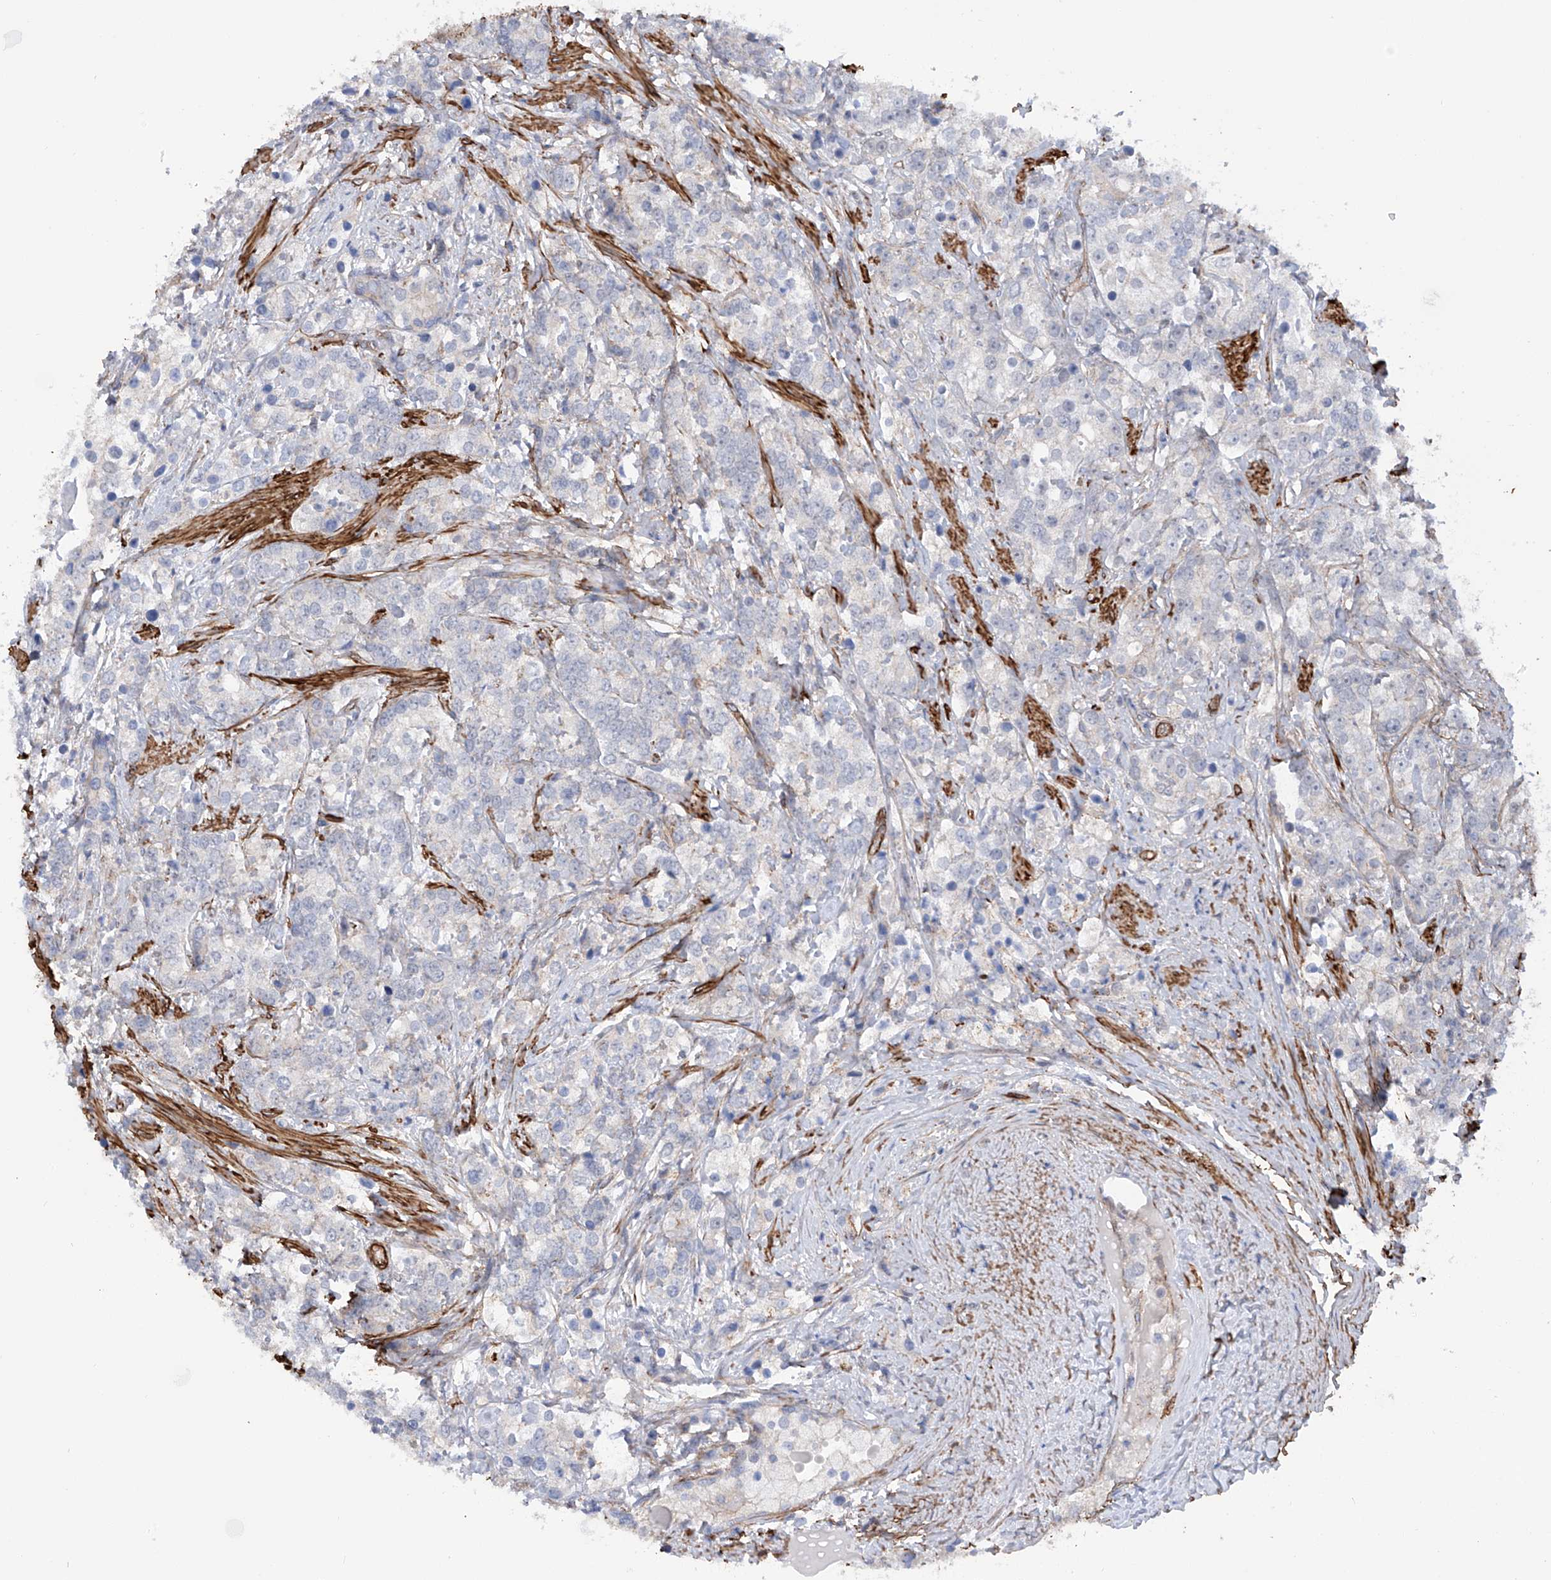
{"staining": {"intensity": "negative", "quantity": "none", "location": "none"}, "tissue": "prostate cancer", "cell_type": "Tumor cells", "image_type": "cancer", "snomed": [{"axis": "morphology", "description": "Adenocarcinoma, High grade"}, {"axis": "topography", "description": "Prostate"}], "caption": "High power microscopy image of an immunohistochemistry histopathology image of prostate cancer, revealing no significant positivity in tumor cells.", "gene": "ZNF490", "patient": {"sex": "male", "age": 69}}